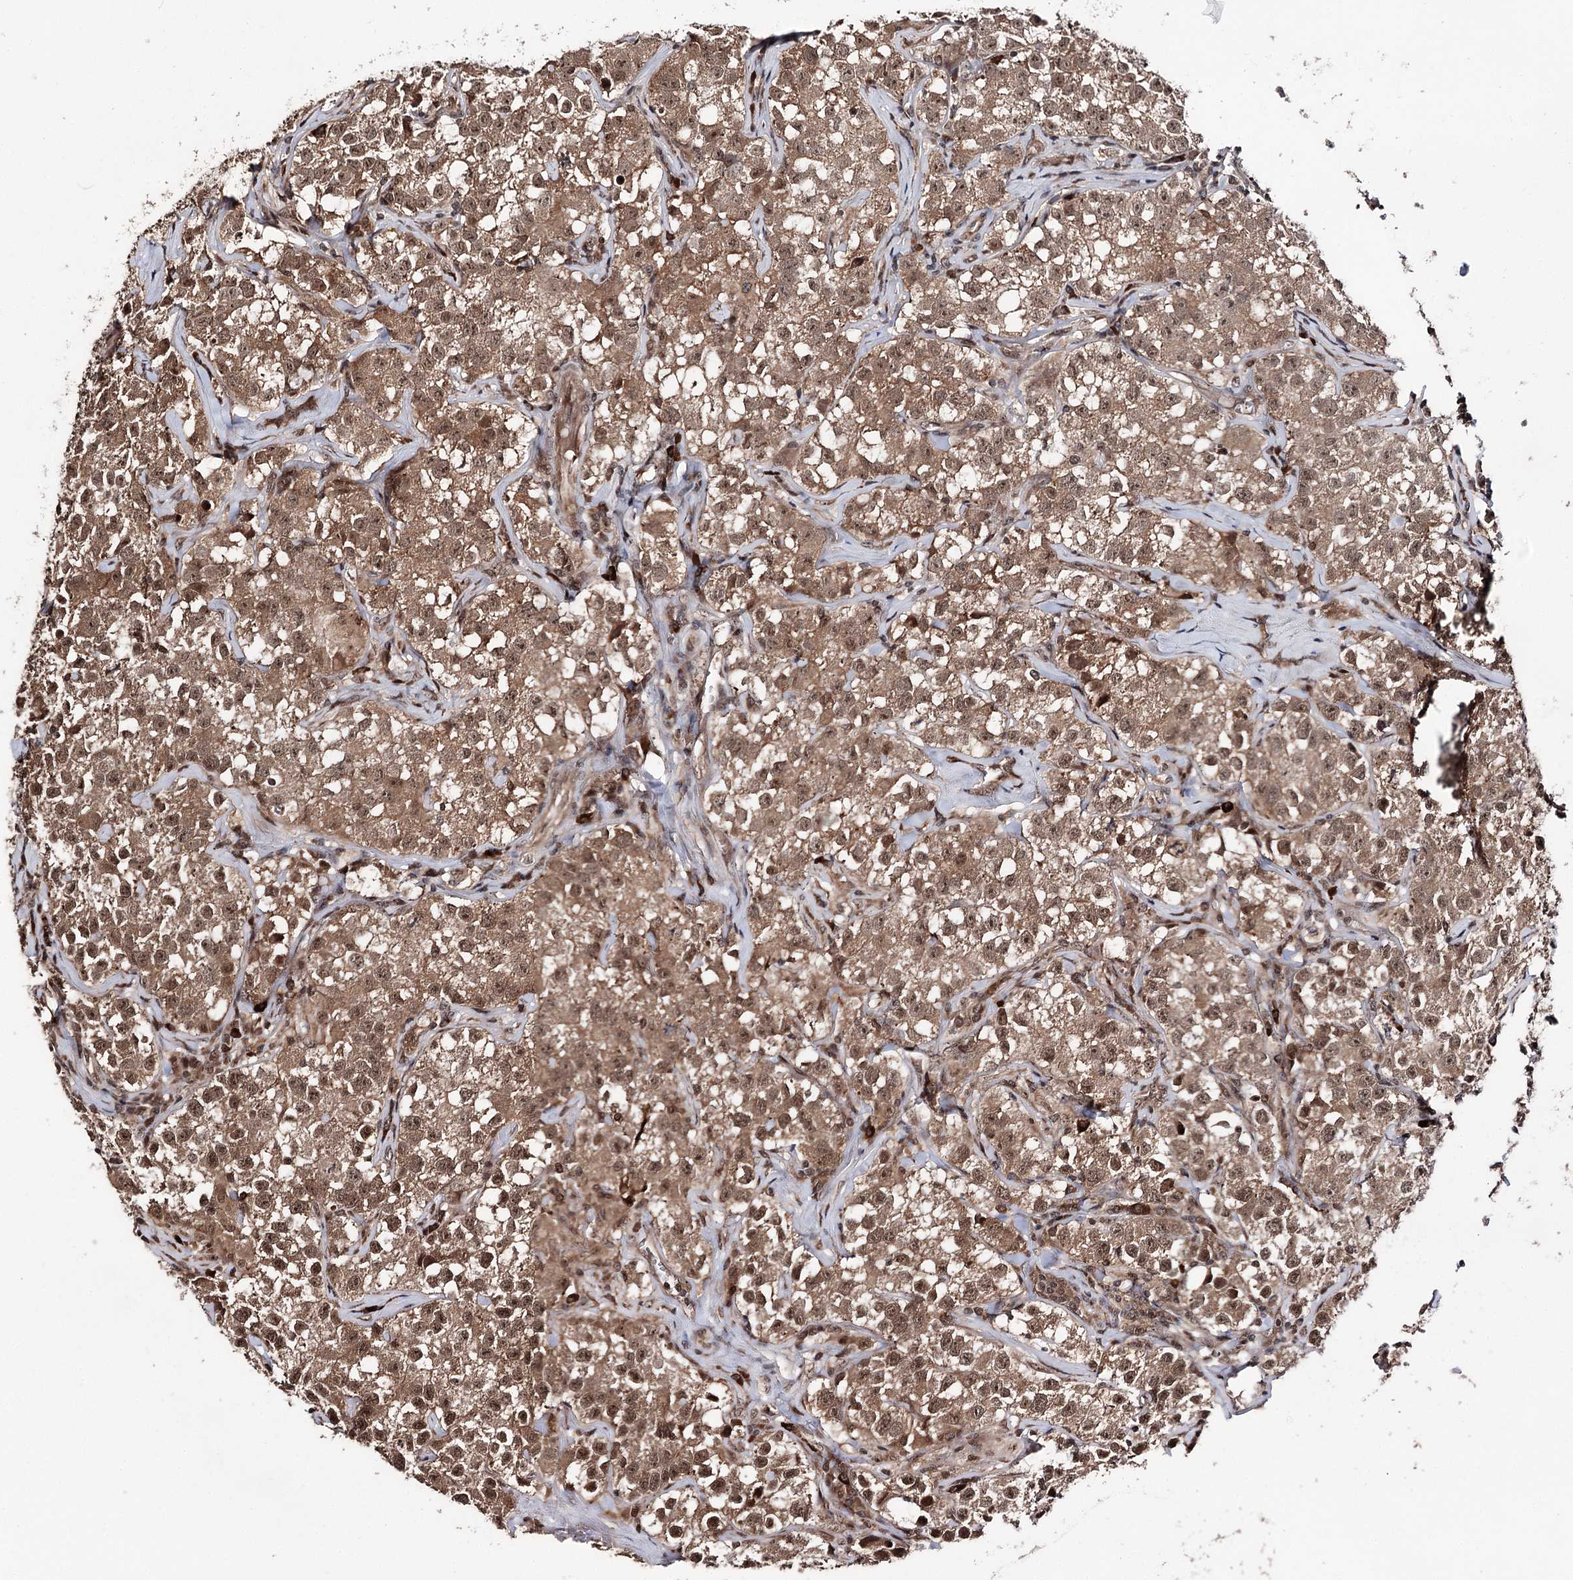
{"staining": {"intensity": "moderate", "quantity": ">75%", "location": "cytoplasmic/membranous,nuclear"}, "tissue": "testis cancer", "cell_type": "Tumor cells", "image_type": "cancer", "snomed": [{"axis": "morphology", "description": "Seminoma, NOS"}, {"axis": "morphology", "description": "Carcinoma, Embryonal, NOS"}, {"axis": "topography", "description": "Testis"}], "caption": "An IHC photomicrograph of neoplastic tissue is shown. Protein staining in brown labels moderate cytoplasmic/membranous and nuclear positivity in testis seminoma within tumor cells.", "gene": "FAM53B", "patient": {"sex": "male", "age": 43}}